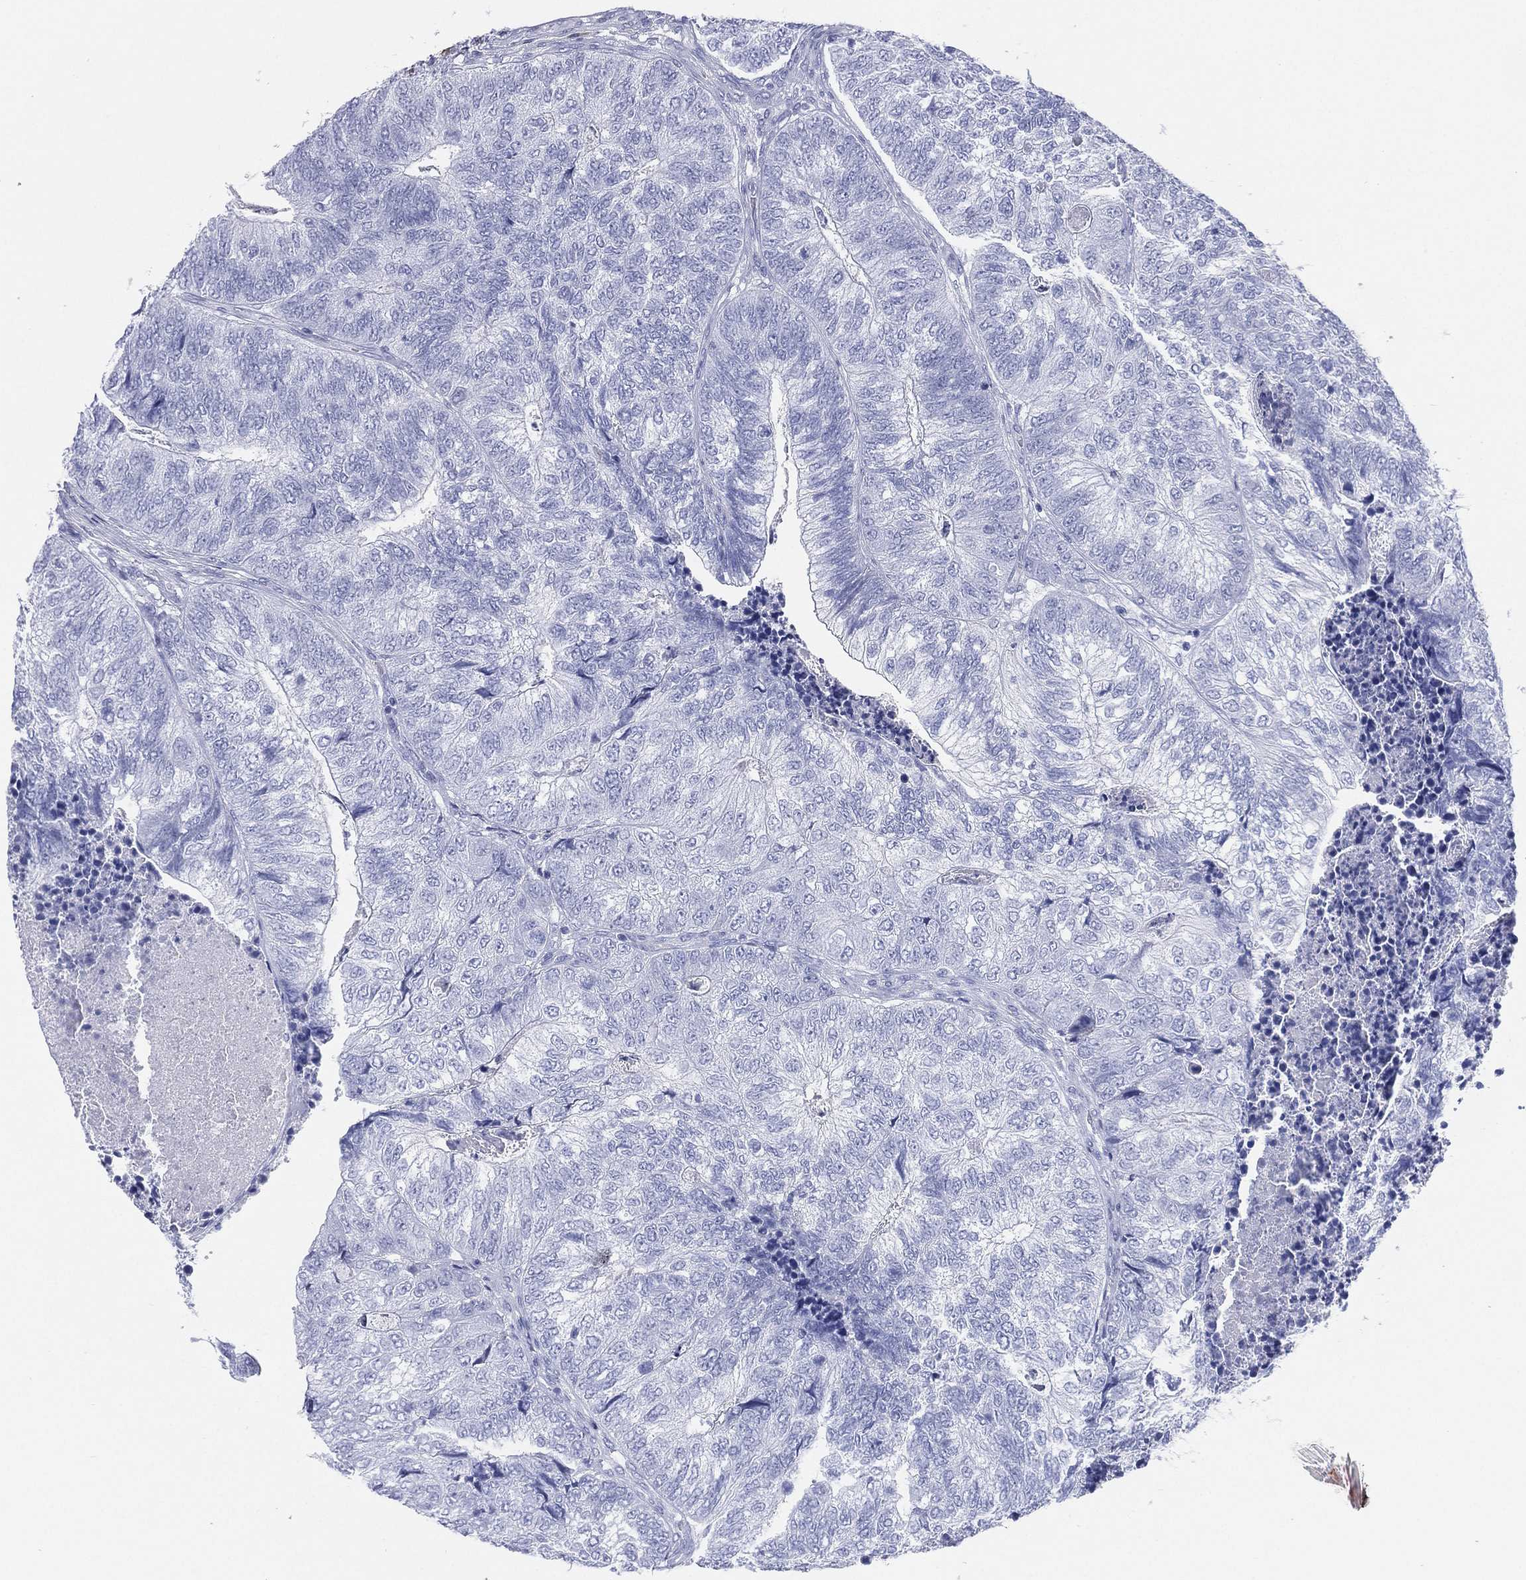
{"staining": {"intensity": "negative", "quantity": "none", "location": "none"}, "tissue": "colorectal cancer", "cell_type": "Tumor cells", "image_type": "cancer", "snomed": [{"axis": "morphology", "description": "Adenocarcinoma, NOS"}, {"axis": "topography", "description": "Colon"}], "caption": "An immunohistochemistry (IHC) histopathology image of colorectal cancer (adenocarcinoma) is shown. There is no staining in tumor cells of colorectal cancer (adenocarcinoma).", "gene": "CD79A", "patient": {"sex": "female", "age": 67}}